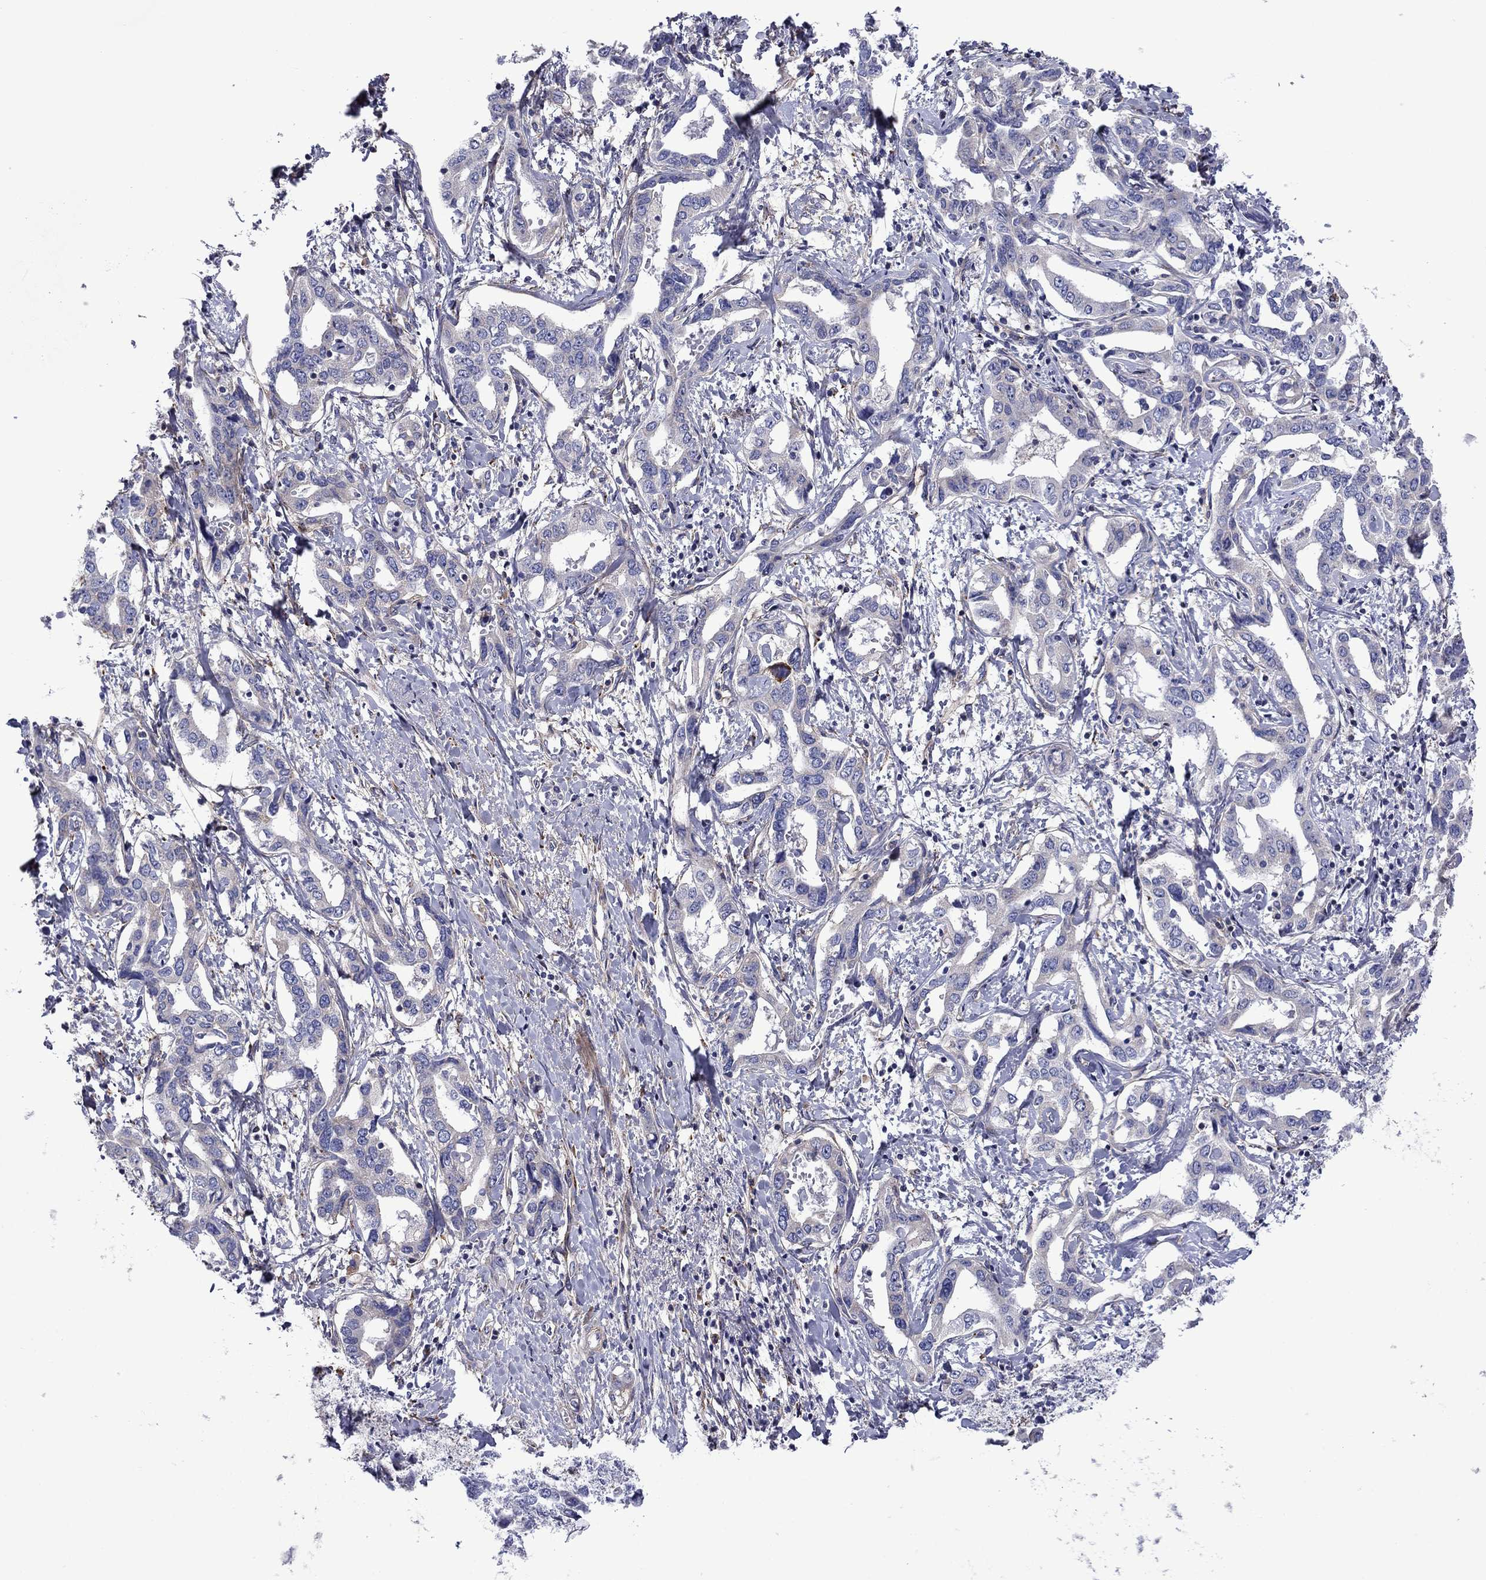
{"staining": {"intensity": "negative", "quantity": "none", "location": "none"}, "tissue": "liver cancer", "cell_type": "Tumor cells", "image_type": "cancer", "snomed": [{"axis": "morphology", "description": "Cholangiocarcinoma"}, {"axis": "topography", "description": "Liver"}], "caption": "Protein analysis of liver cholangiocarcinoma reveals no significant staining in tumor cells. (DAB IHC visualized using brightfield microscopy, high magnification).", "gene": "HSPG2", "patient": {"sex": "male", "age": 59}}